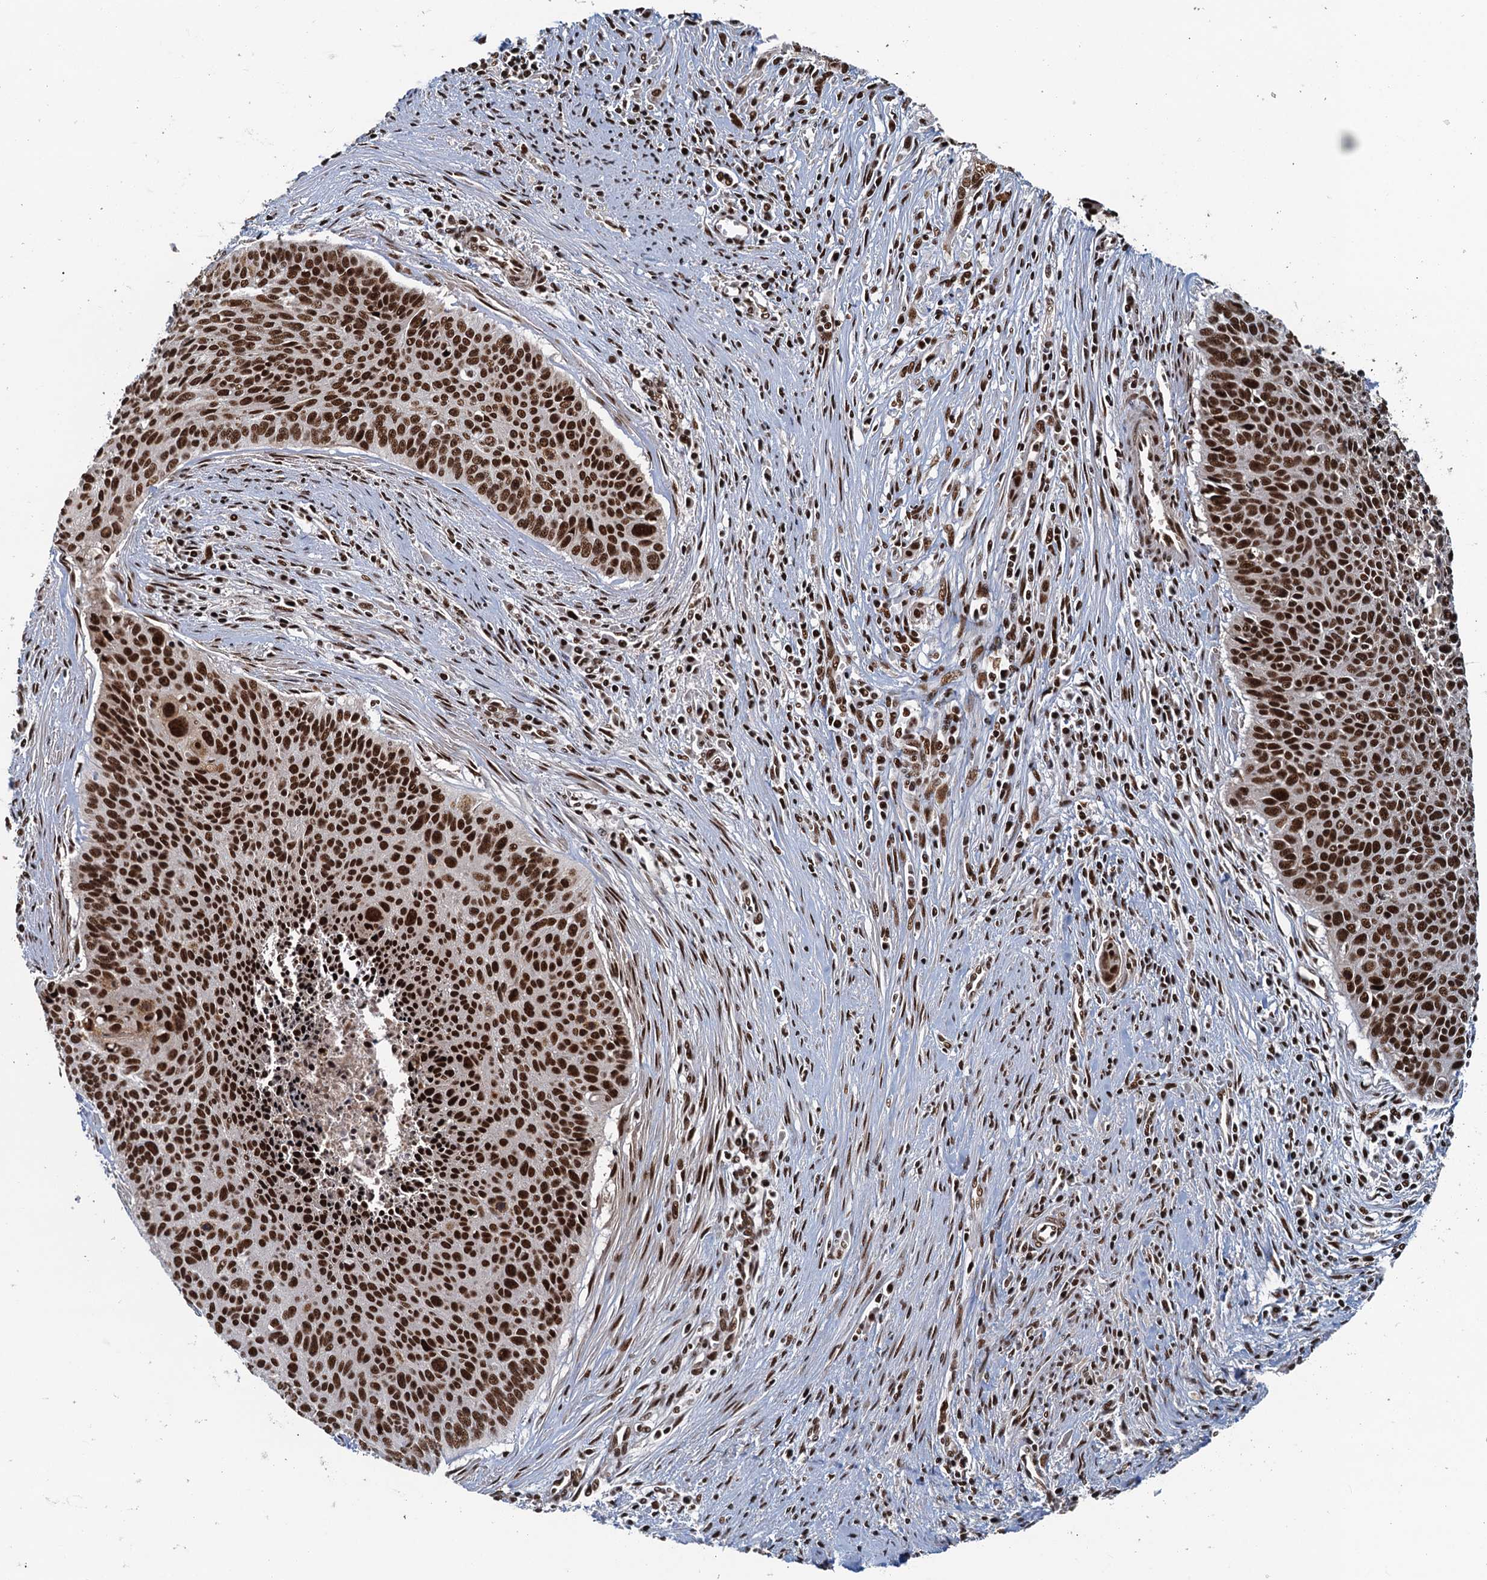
{"staining": {"intensity": "strong", "quantity": ">75%", "location": "nuclear"}, "tissue": "cervical cancer", "cell_type": "Tumor cells", "image_type": "cancer", "snomed": [{"axis": "morphology", "description": "Squamous cell carcinoma, NOS"}, {"axis": "topography", "description": "Cervix"}], "caption": "This image exhibits cervical cancer (squamous cell carcinoma) stained with immunohistochemistry (IHC) to label a protein in brown. The nuclear of tumor cells show strong positivity for the protein. Nuclei are counter-stained blue.", "gene": "ZC3H18", "patient": {"sex": "female", "age": 55}}